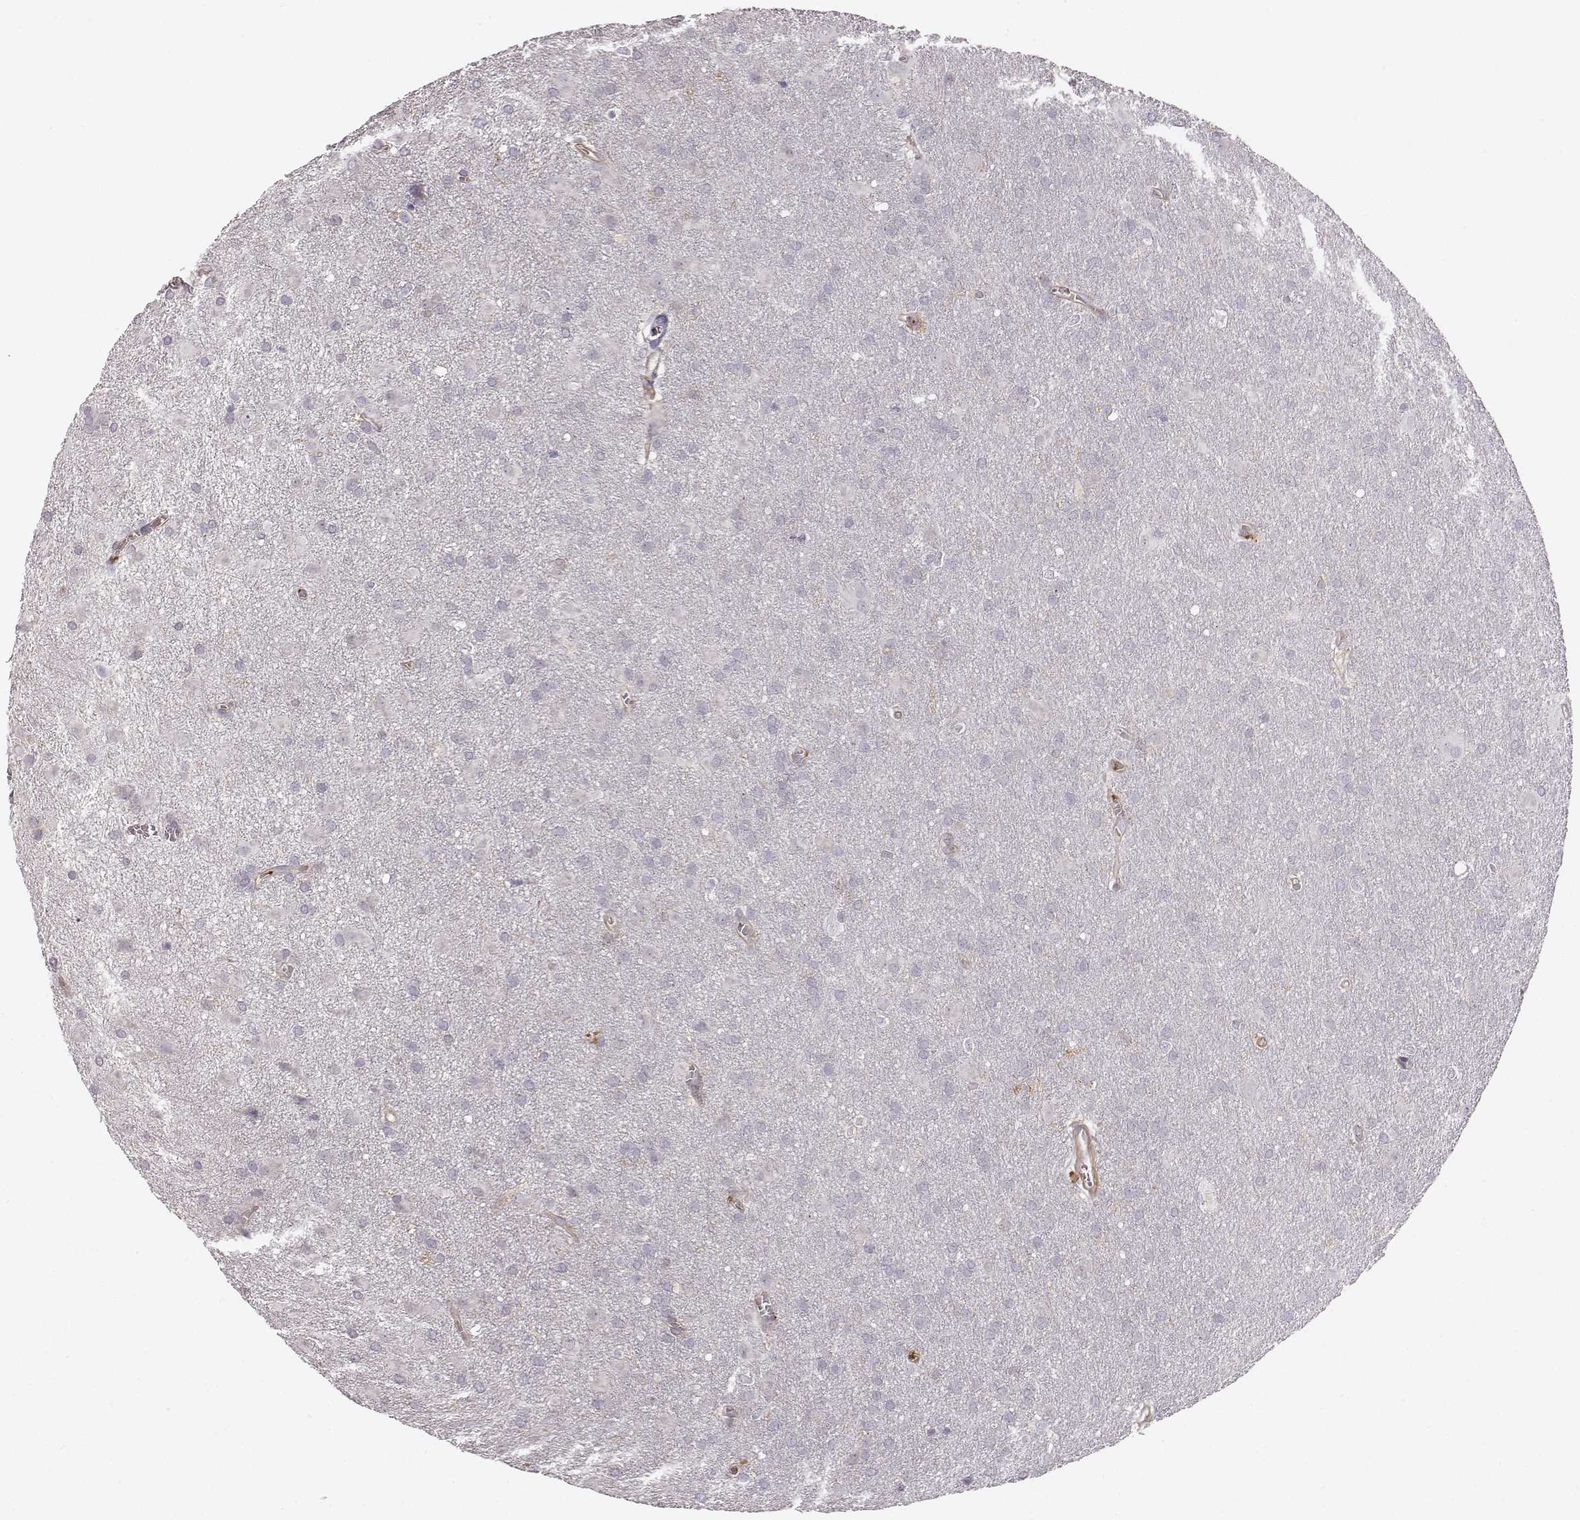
{"staining": {"intensity": "negative", "quantity": "none", "location": "none"}, "tissue": "glioma", "cell_type": "Tumor cells", "image_type": "cancer", "snomed": [{"axis": "morphology", "description": "Glioma, malignant, Low grade"}, {"axis": "topography", "description": "Brain"}], "caption": "Immunohistochemistry (IHC) of human malignant glioma (low-grade) shows no expression in tumor cells.", "gene": "ZYX", "patient": {"sex": "male", "age": 58}}